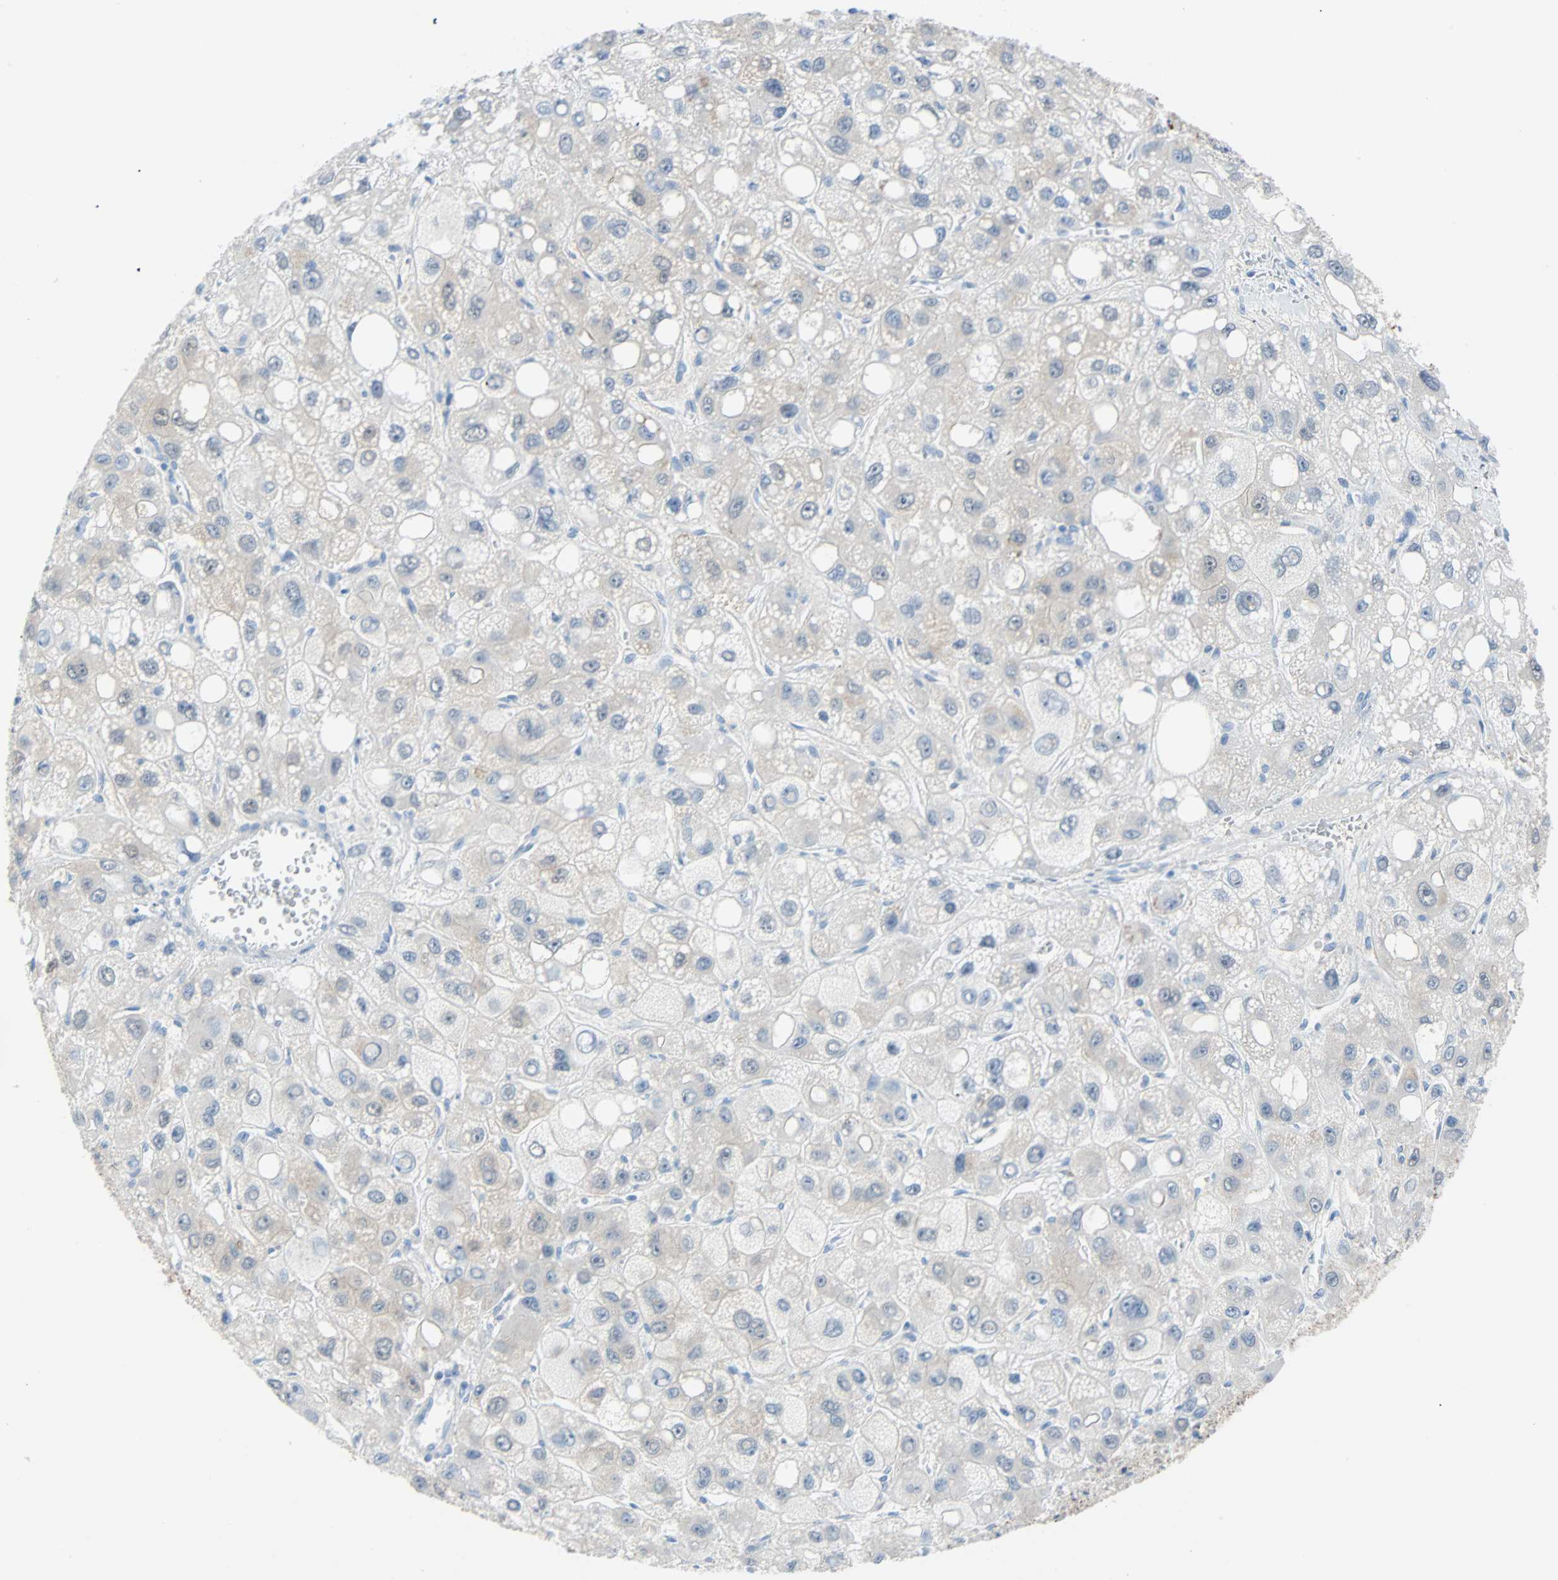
{"staining": {"intensity": "weak", "quantity": "<25%", "location": "cytoplasmic/membranous"}, "tissue": "liver cancer", "cell_type": "Tumor cells", "image_type": "cancer", "snomed": [{"axis": "morphology", "description": "Carcinoma, Hepatocellular, NOS"}, {"axis": "topography", "description": "Liver"}], "caption": "The IHC image has no significant positivity in tumor cells of liver hepatocellular carcinoma tissue.", "gene": "PDPN", "patient": {"sex": "male", "age": 55}}